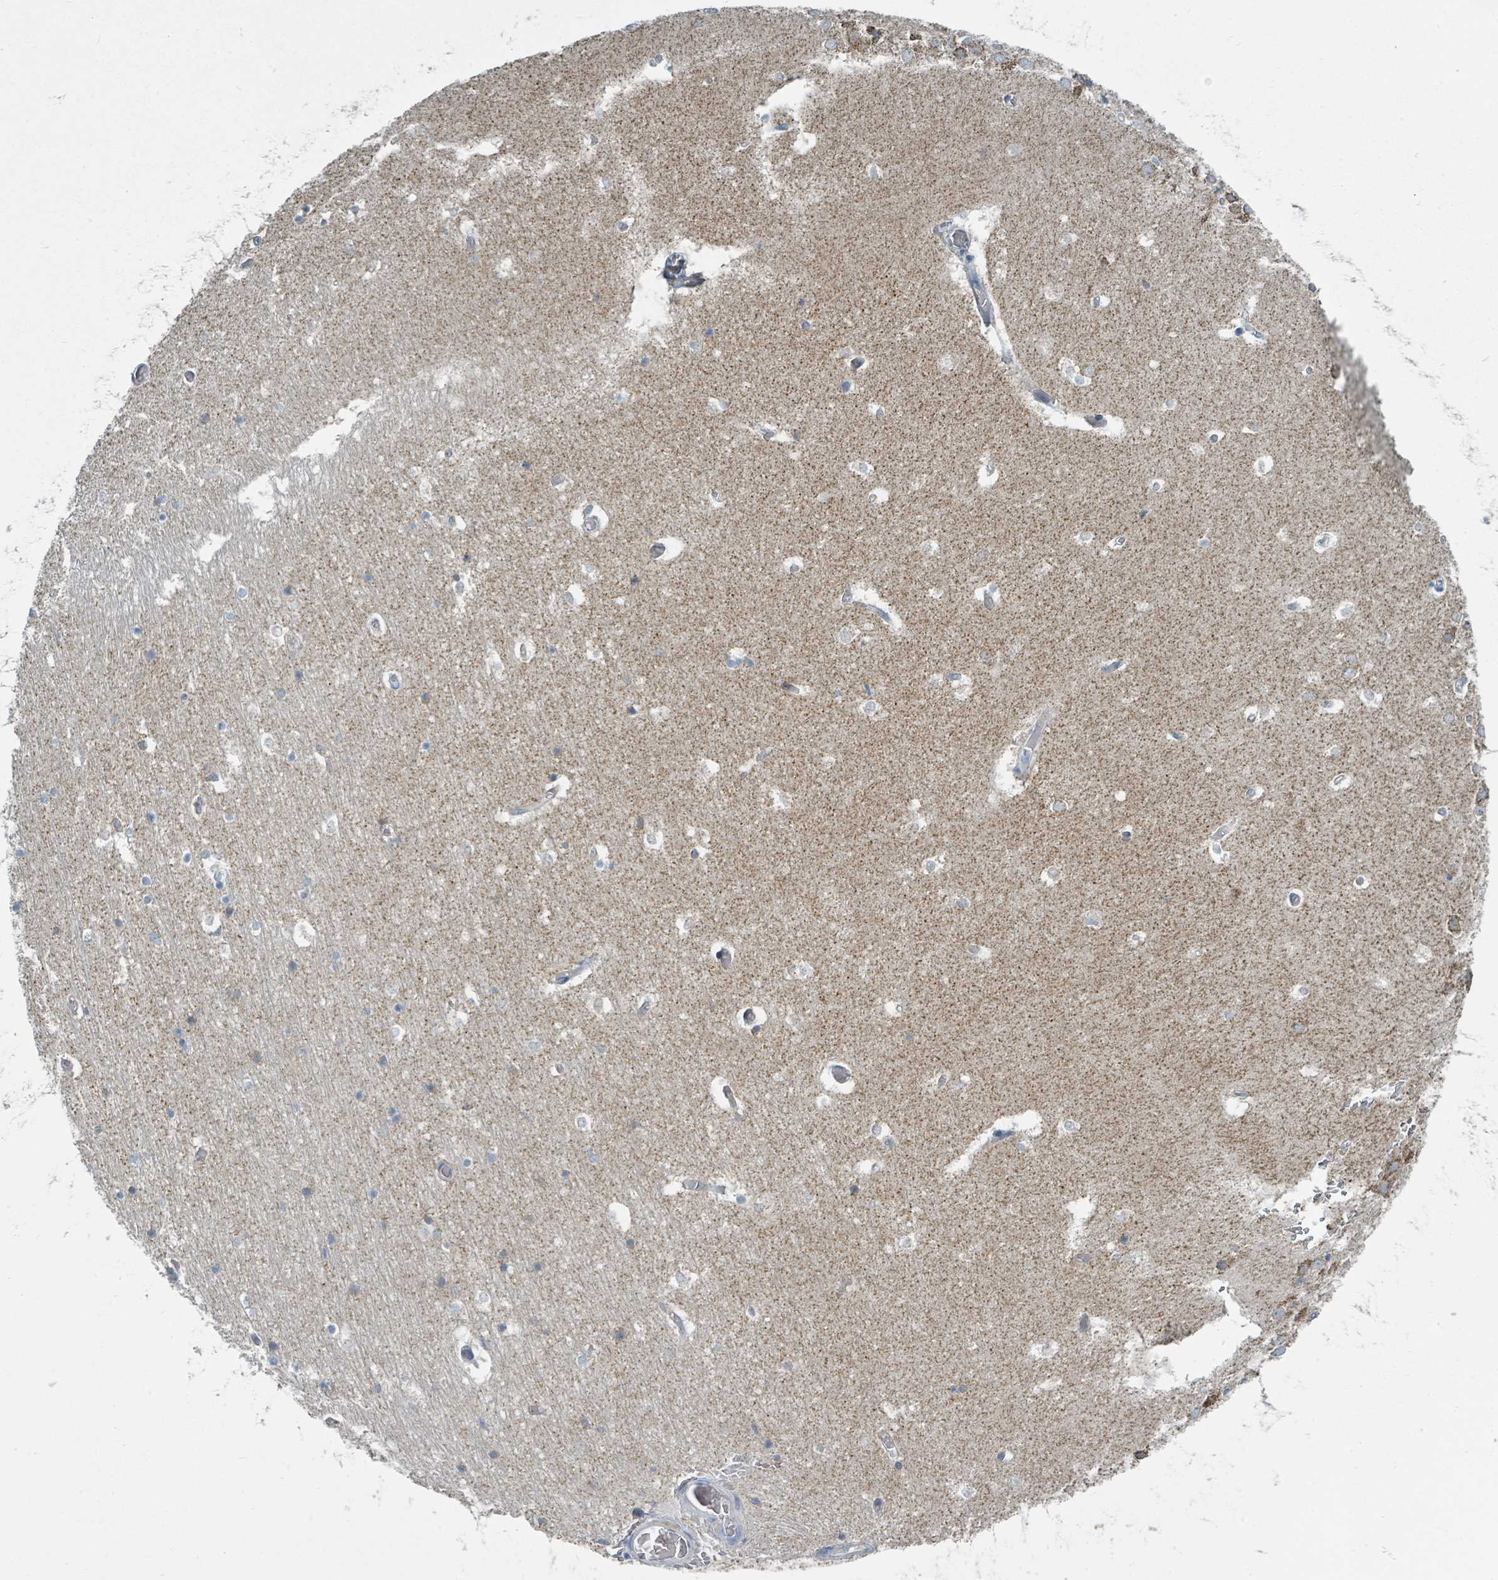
{"staining": {"intensity": "negative", "quantity": "none", "location": "none"}, "tissue": "hippocampus", "cell_type": "Glial cells", "image_type": "normal", "snomed": [{"axis": "morphology", "description": "Normal tissue, NOS"}, {"axis": "topography", "description": "Hippocampus"}], "caption": "DAB immunohistochemical staining of unremarkable human hippocampus displays no significant expression in glial cells.", "gene": "SLC25A23", "patient": {"sex": "female", "age": 52}}